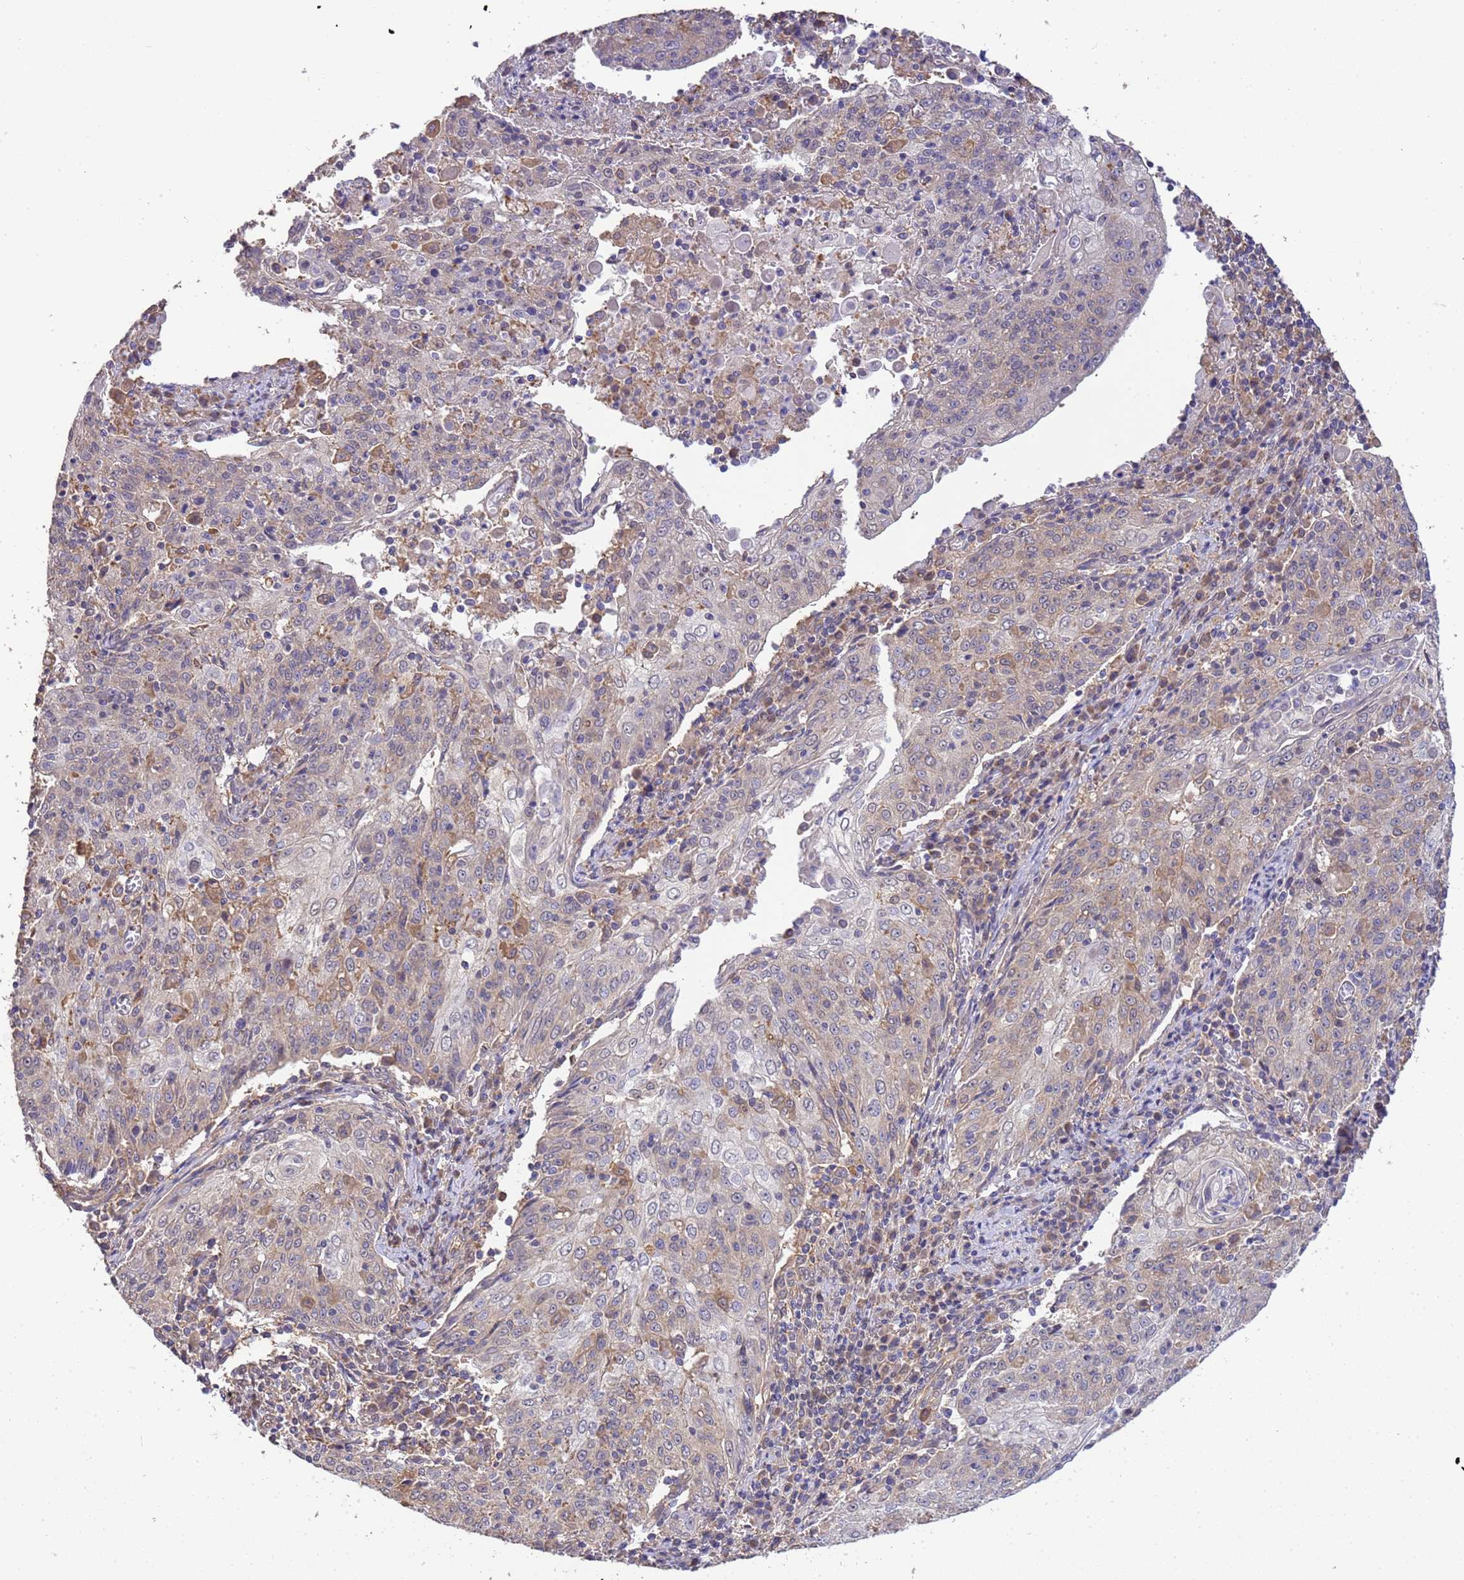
{"staining": {"intensity": "weak", "quantity": "<25%", "location": "cytoplasmic/membranous"}, "tissue": "cervical cancer", "cell_type": "Tumor cells", "image_type": "cancer", "snomed": [{"axis": "morphology", "description": "Squamous cell carcinoma, NOS"}, {"axis": "topography", "description": "Cervix"}], "caption": "IHC of cervical cancer (squamous cell carcinoma) shows no positivity in tumor cells.", "gene": "NPHP1", "patient": {"sex": "female", "age": 48}}